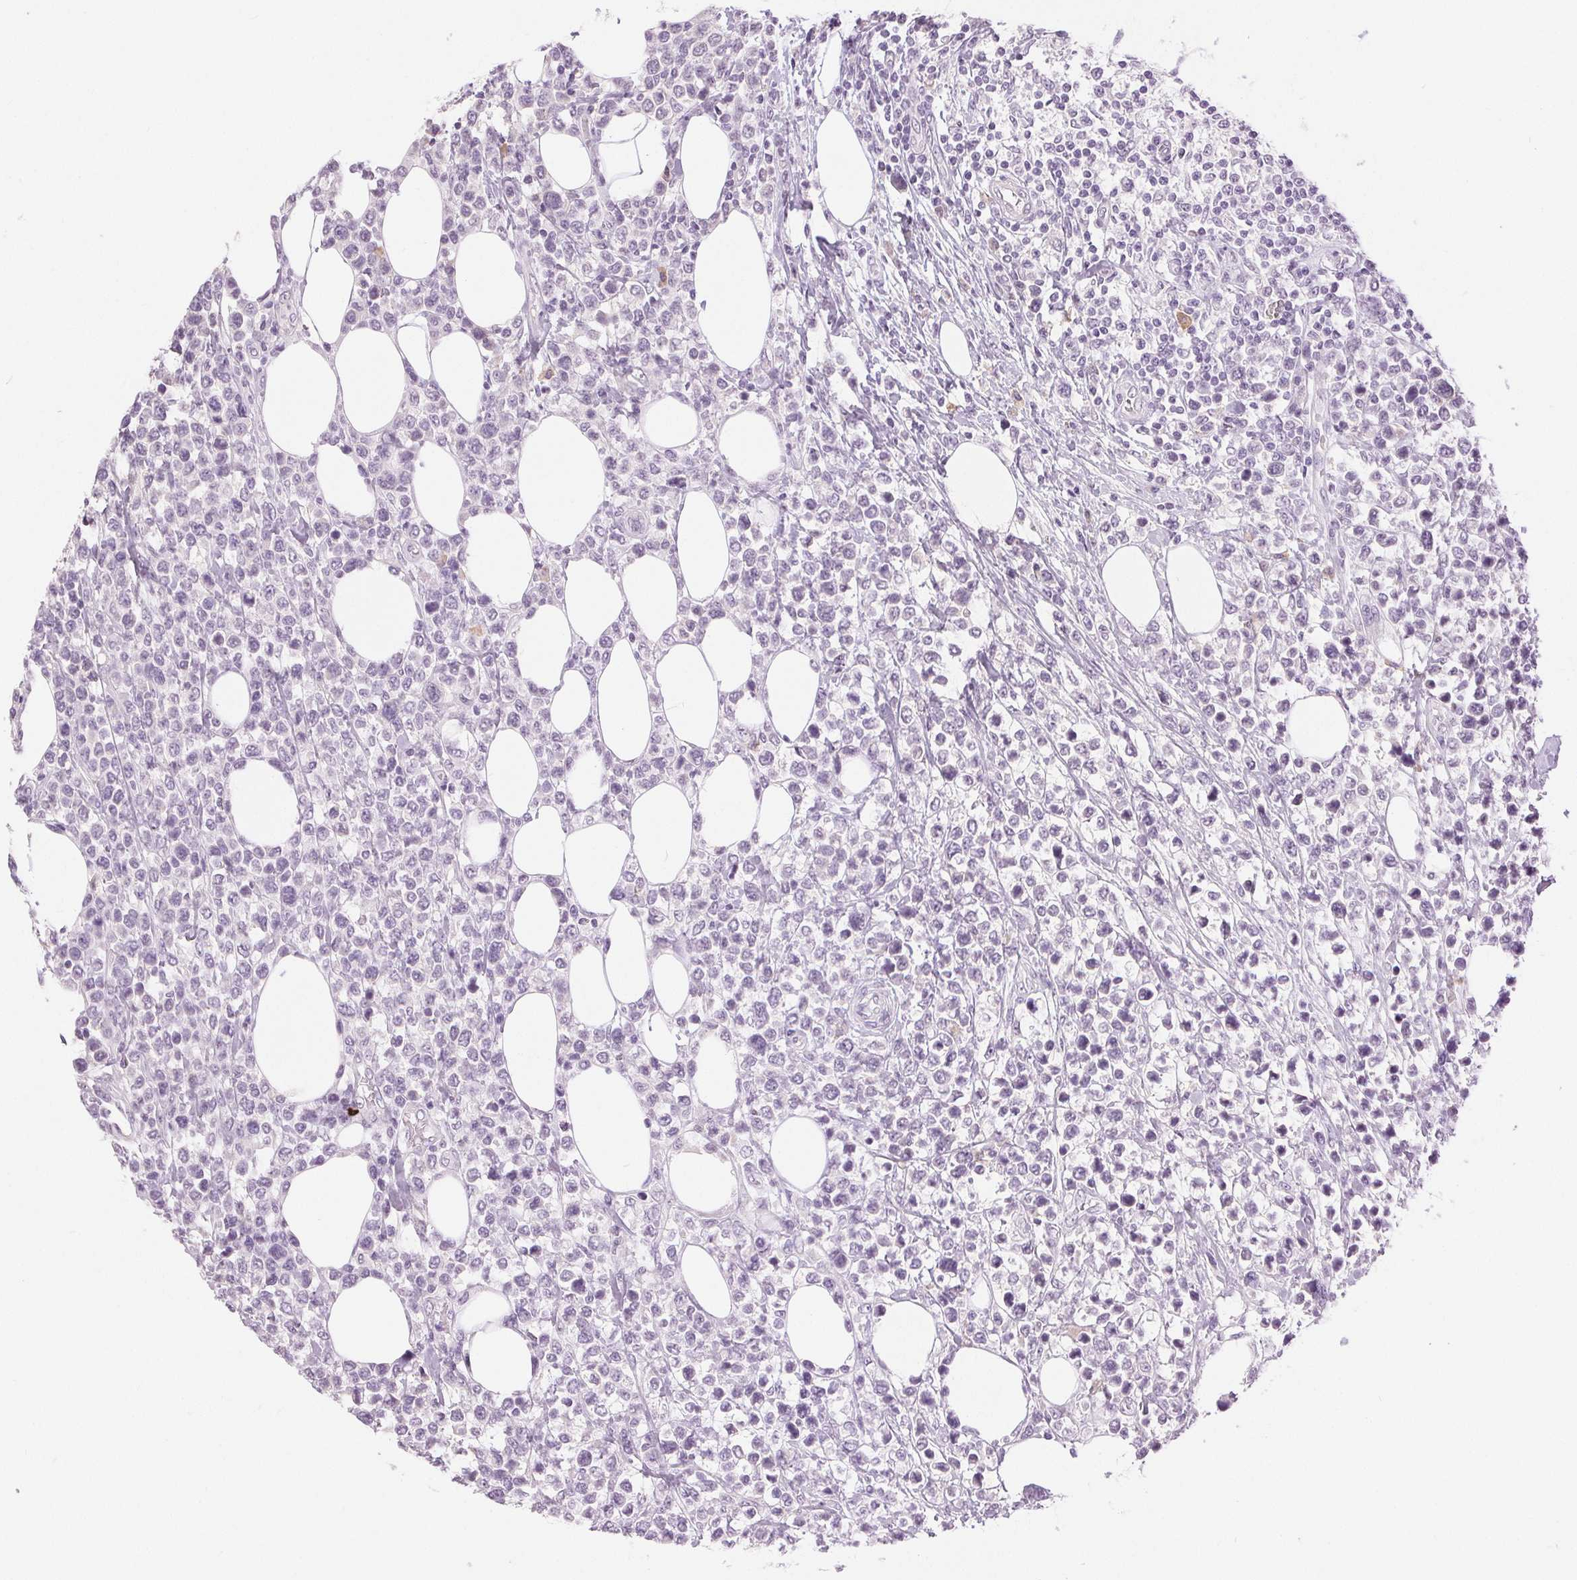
{"staining": {"intensity": "negative", "quantity": "none", "location": "none"}, "tissue": "lymphoma", "cell_type": "Tumor cells", "image_type": "cancer", "snomed": [{"axis": "morphology", "description": "Malignant lymphoma, non-Hodgkin's type, High grade"}, {"axis": "topography", "description": "Soft tissue"}], "caption": "Histopathology image shows no significant protein staining in tumor cells of lymphoma.", "gene": "DSG3", "patient": {"sex": "female", "age": 56}}